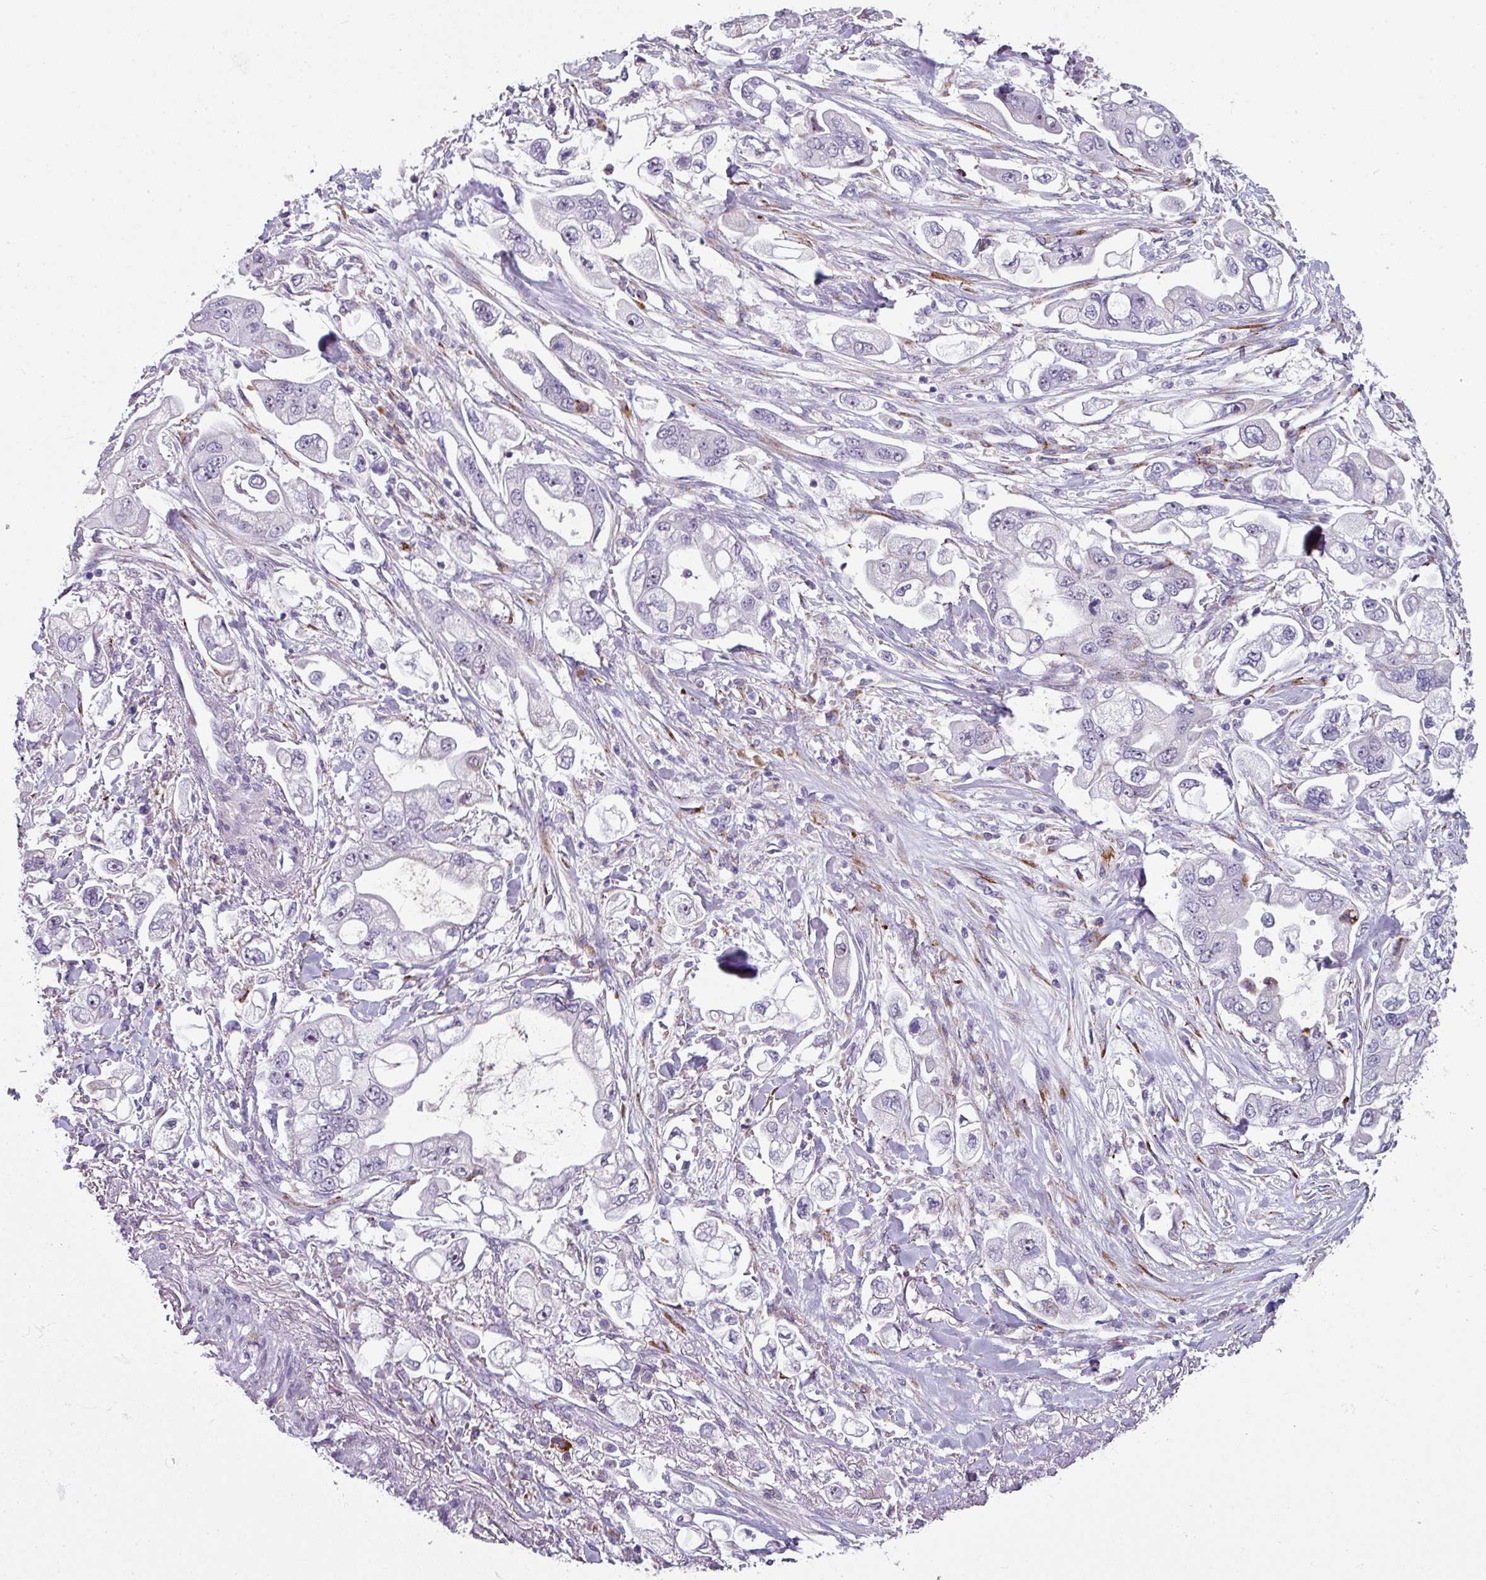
{"staining": {"intensity": "negative", "quantity": "none", "location": "none"}, "tissue": "stomach cancer", "cell_type": "Tumor cells", "image_type": "cancer", "snomed": [{"axis": "morphology", "description": "Adenocarcinoma, NOS"}, {"axis": "topography", "description": "Stomach"}], "caption": "Immunohistochemistry of human stomach cancer demonstrates no staining in tumor cells.", "gene": "BMS1", "patient": {"sex": "male", "age": 62}}